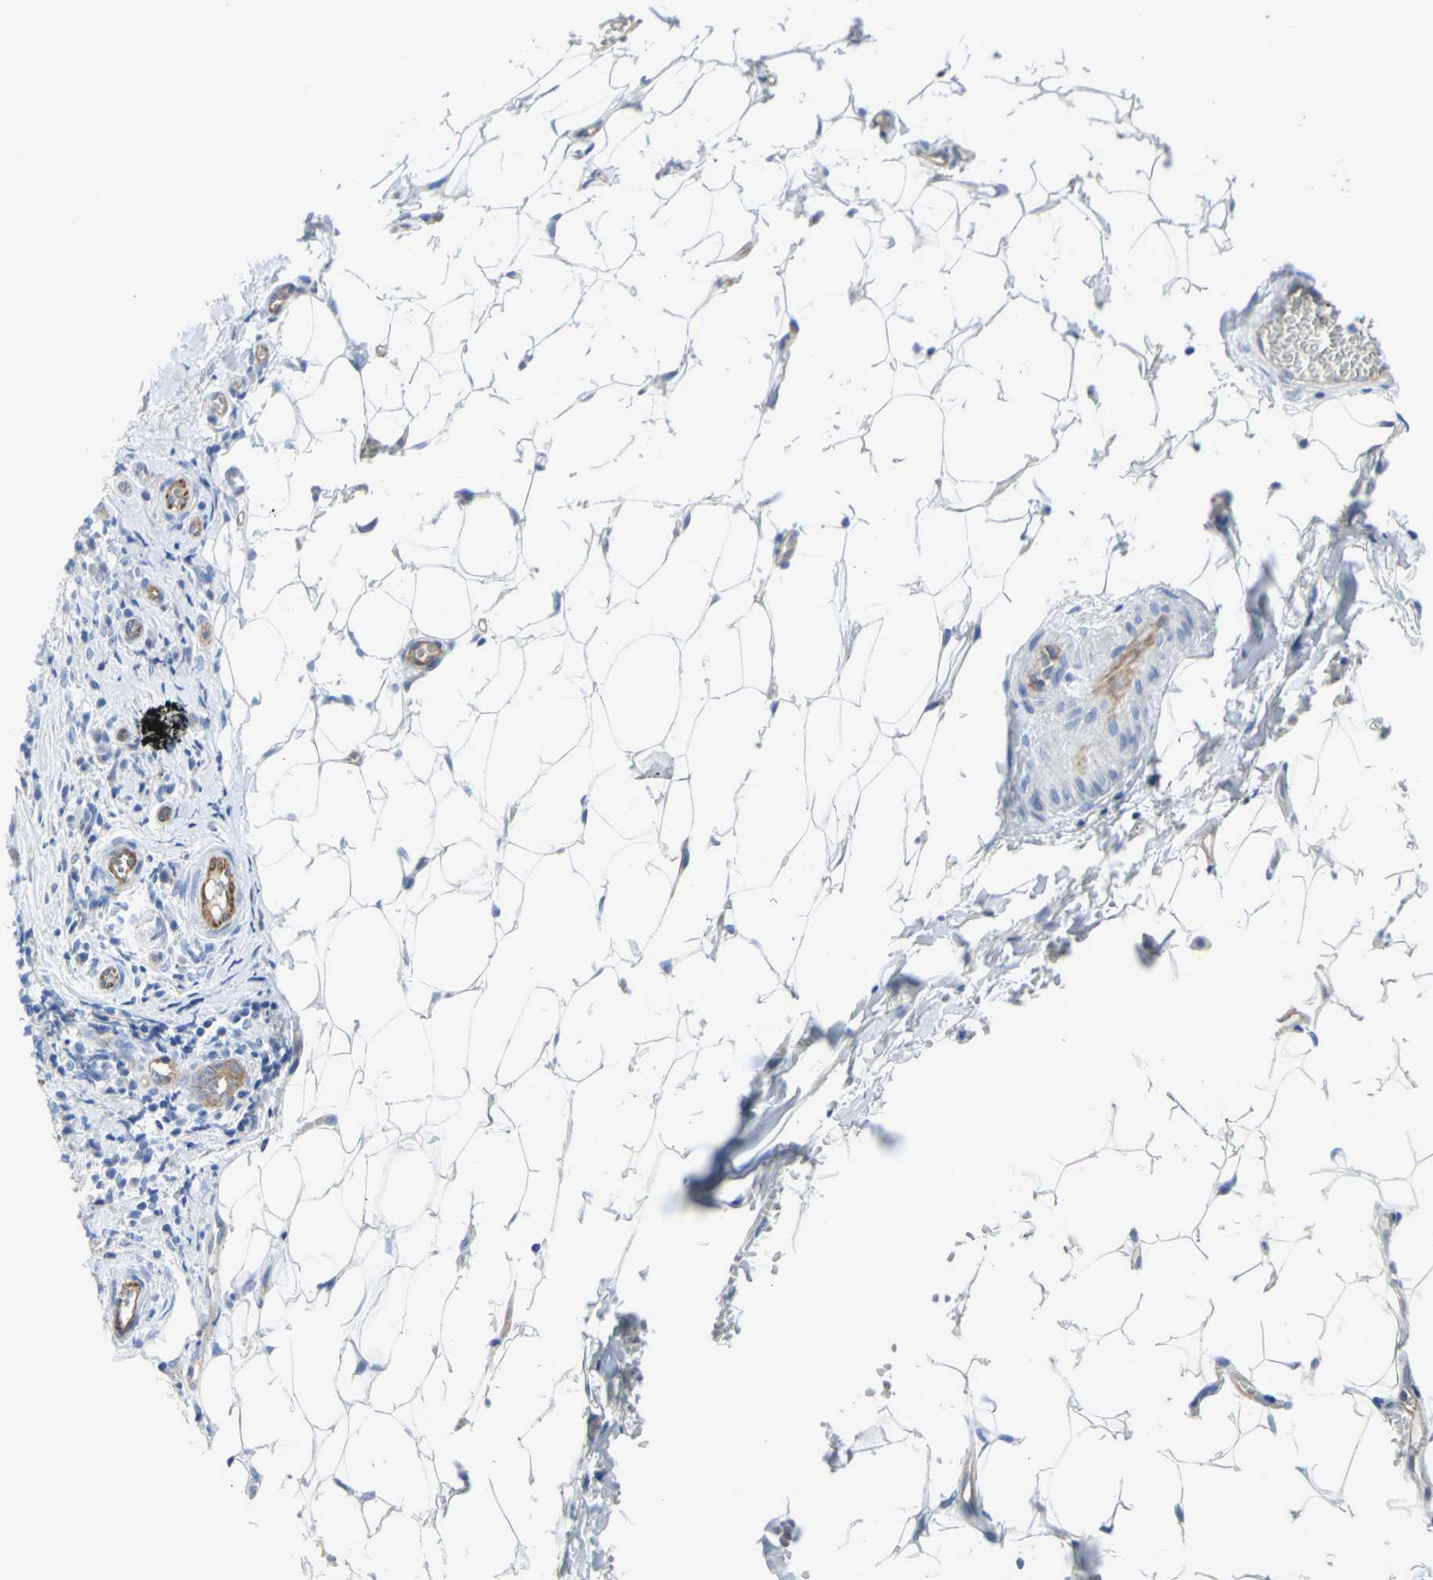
{"staining": {"intensity": "moderate", "quantity": ">75%", "location": "cytoplasmic/membranous"}, "tissue": "skin cancer", "cell_type": "Tumor cells", "image_type": "cancer", "snomed": [{"axis": "morphology", "description": "Basal cell carcinoma"}, {"axis": "topography", "description": "Skin"}], "caption": "IHC (DAB) staining of basal cell carcinoma (skin) exhibits moderate cytoplasmic/membranous protein expression in about >75% of tumor cells. Immunohistochemistry (ihc) stains the protein of interest in brown and the nuclei are stained blue.", "gene": "FLNB", "patient": {"sex": "male", "age": 84}}